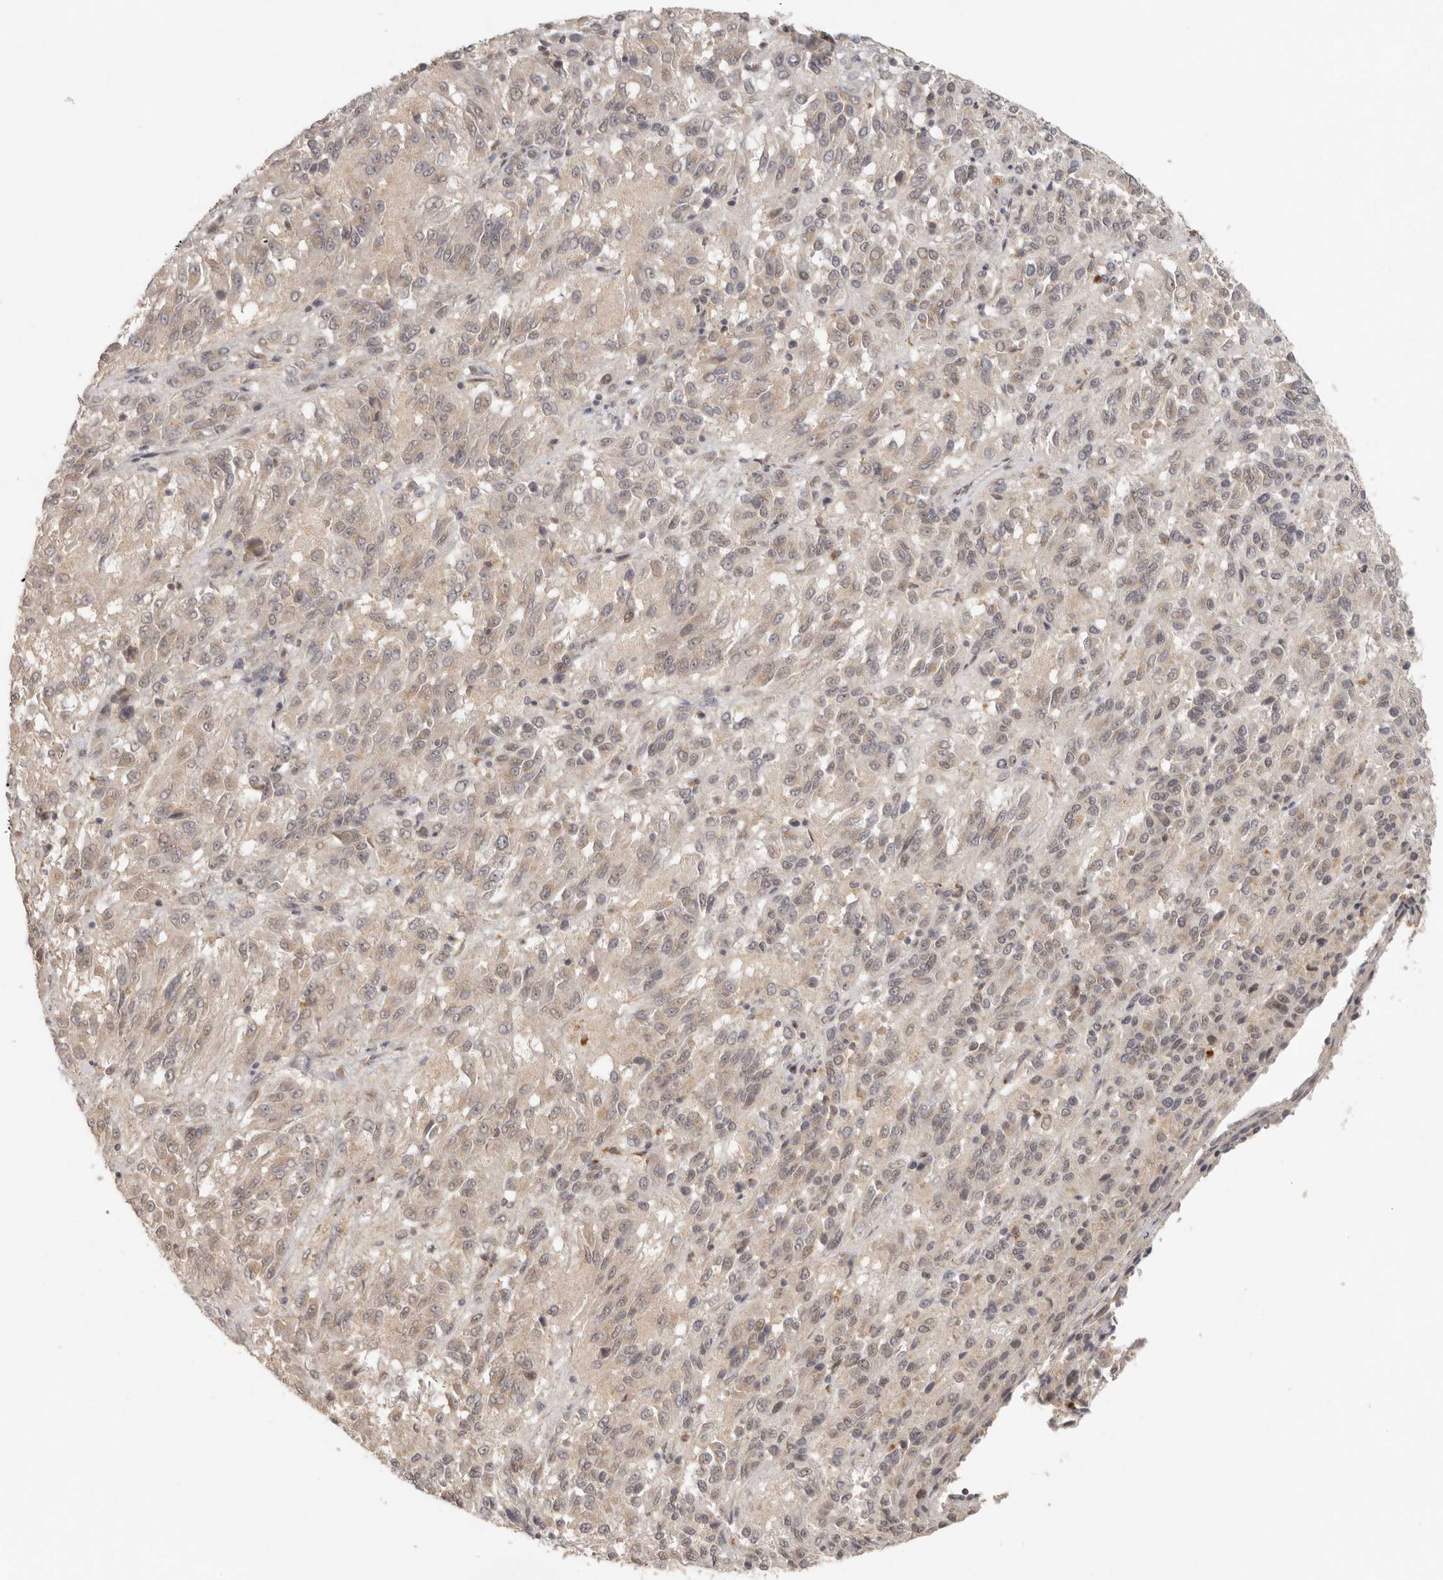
{"staining": {"intensity": "weak", "quantity": ">75%", "location": "cytoplasmic/membranous"}, "tissue": "melanoma", "cell_type": "Tumor cells", "image_type": "cancer", "snomed": [{"axis": "morphology", "description": "Malignant melanoma, Metastatic site"}, {"axis": "topography", "description": "Lung"}], "caption": "Melanoma stained with DAB immunohistochemistry shows low levels of weak cytoplasmic/membranous positivity in about >75% of tumor cells.", "gene": "LRRC75A", "patient": {"sex": "male", "age": 64}}